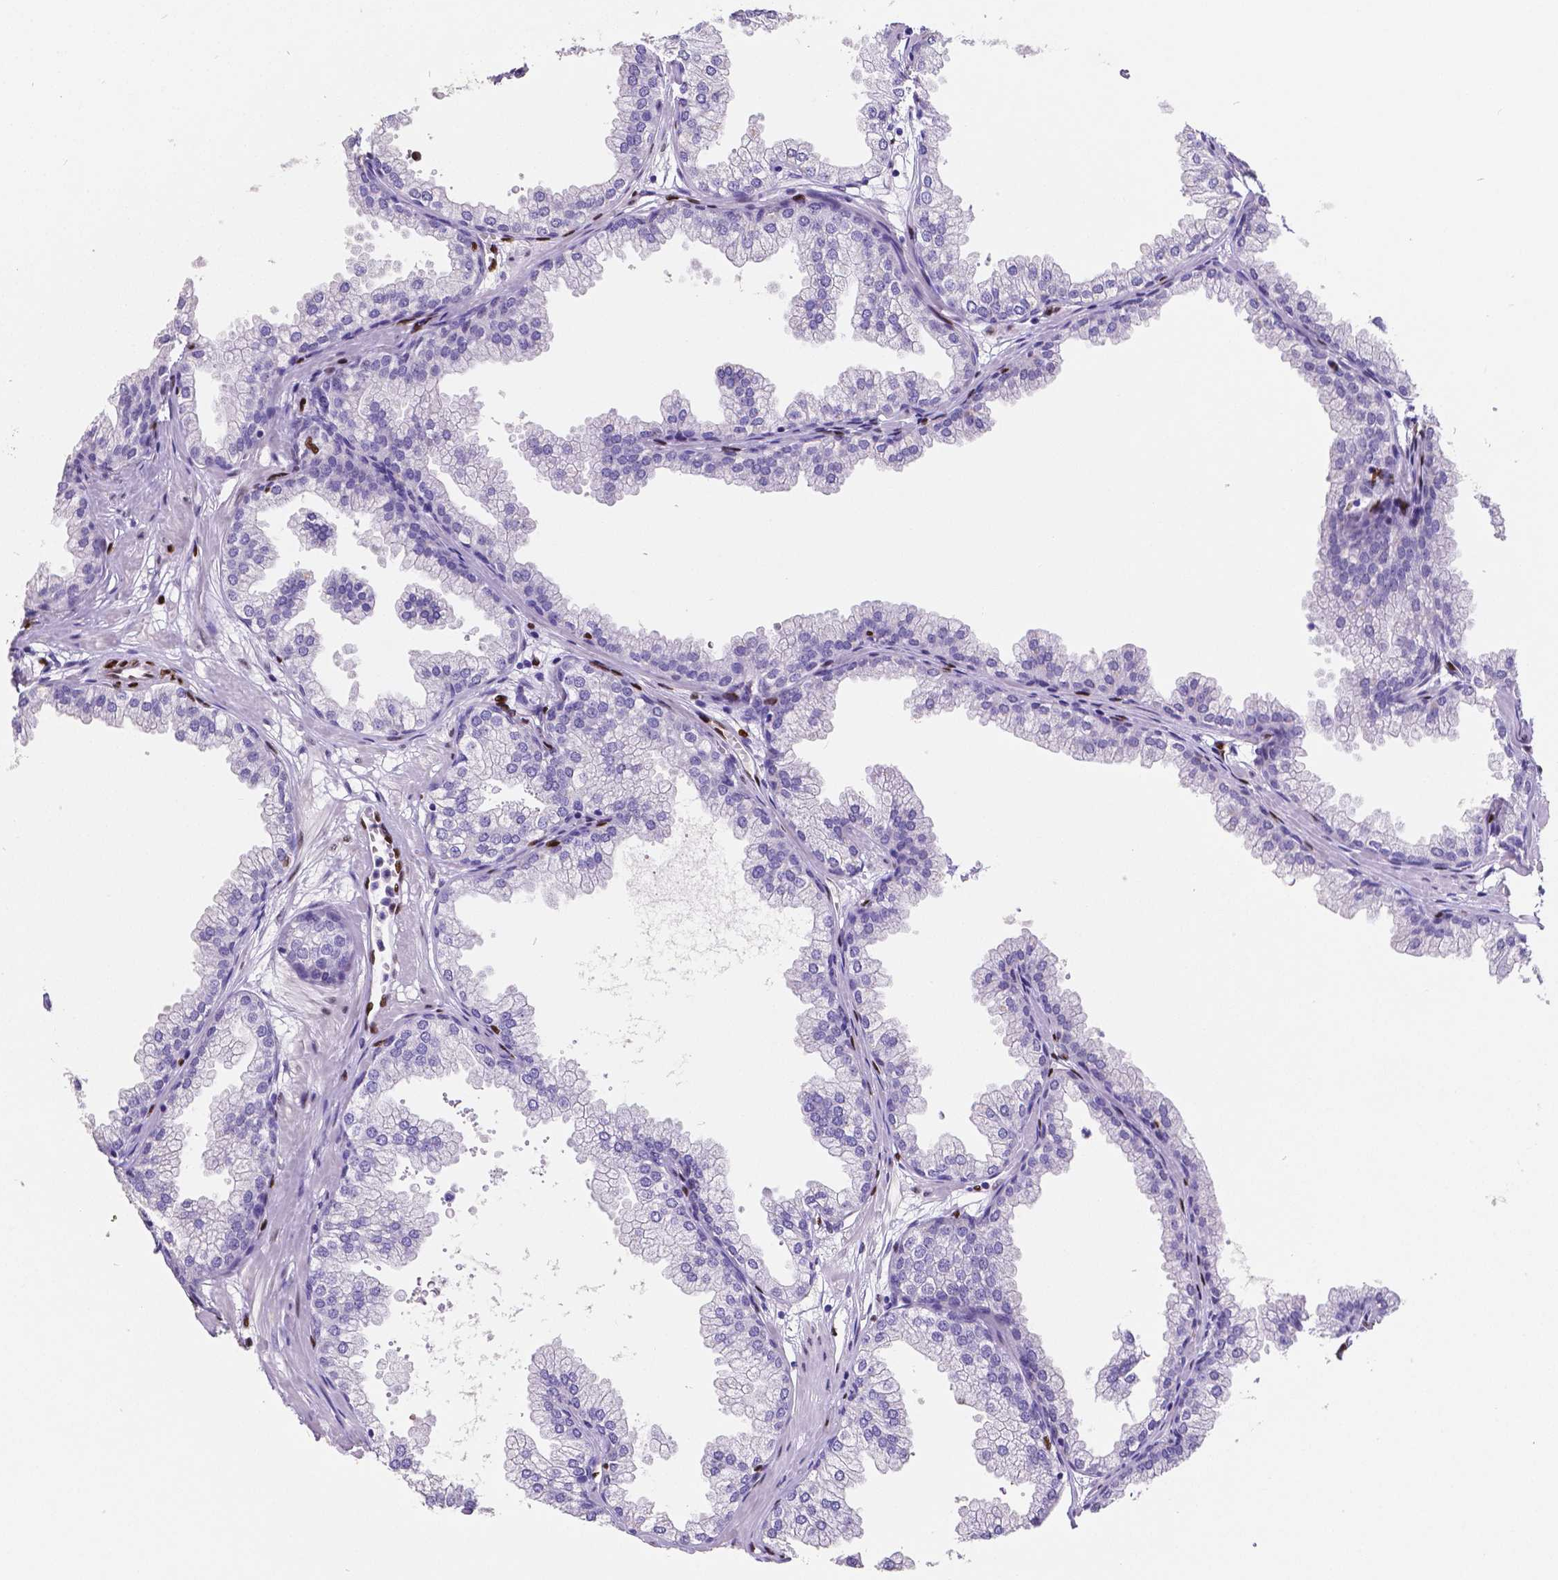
{"staining": {"intensity": "negative", "quantity": "none", "location": "none"}, "tissue": "prostate", "cell_type": "Glandular cells", "image_type": "normal", "snomed": [{"axis": "morphology", "description": "Normal tissue, NOS"}, {"axis": "topography", "description": "Prostate"}], "caption": "DAB (3,3'-diaminobenzidine) immunohistochemical staining of unremarkable prostate shows no significant expression in glandular cells.", "gene": "MEF2C", "patient": {"sex": "male", "age": 37}}